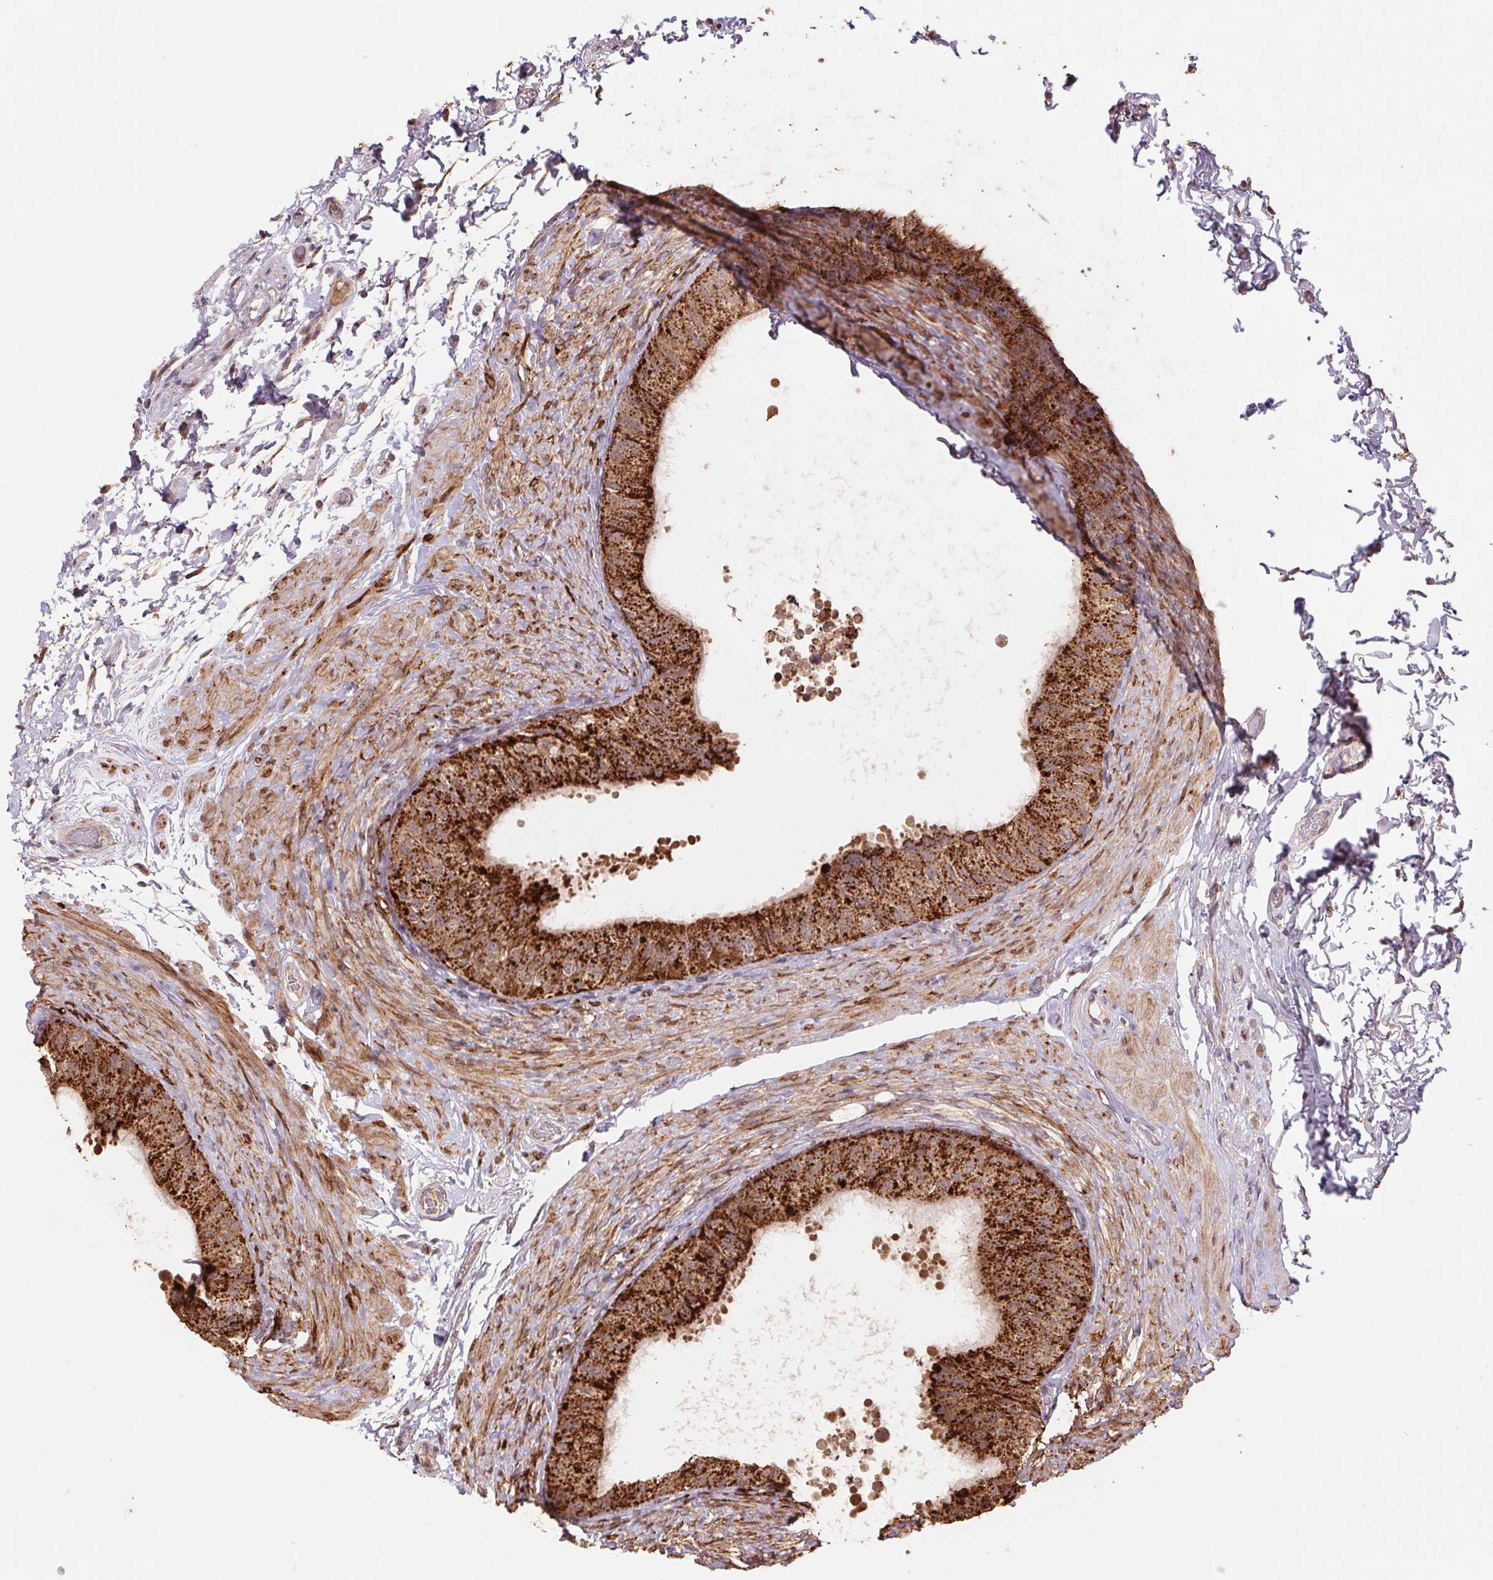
{"staining": {"intensity": "strong", "quantity": ">75%", "location": "cytoplasmic/membranous"}, "tissue": "epididymis", "cell_type": "Glandular cells", "image_type": "normal", "snomed": [{"axis": "morphology", "description": "Normal tissue, NOS"}, {"axis": "topography", "description": "Epididymis, spermatic cord, NOS"}, {"axis": "topography", "description": "Epididymis"}], "caption": "Protein expression analysis of benign epididymis displays strong cytoplasmic/membranous staining in approximately >75% of glandular cells.", "gene": "PDHA1", "patient": {"sex": "male", "age": 31}}